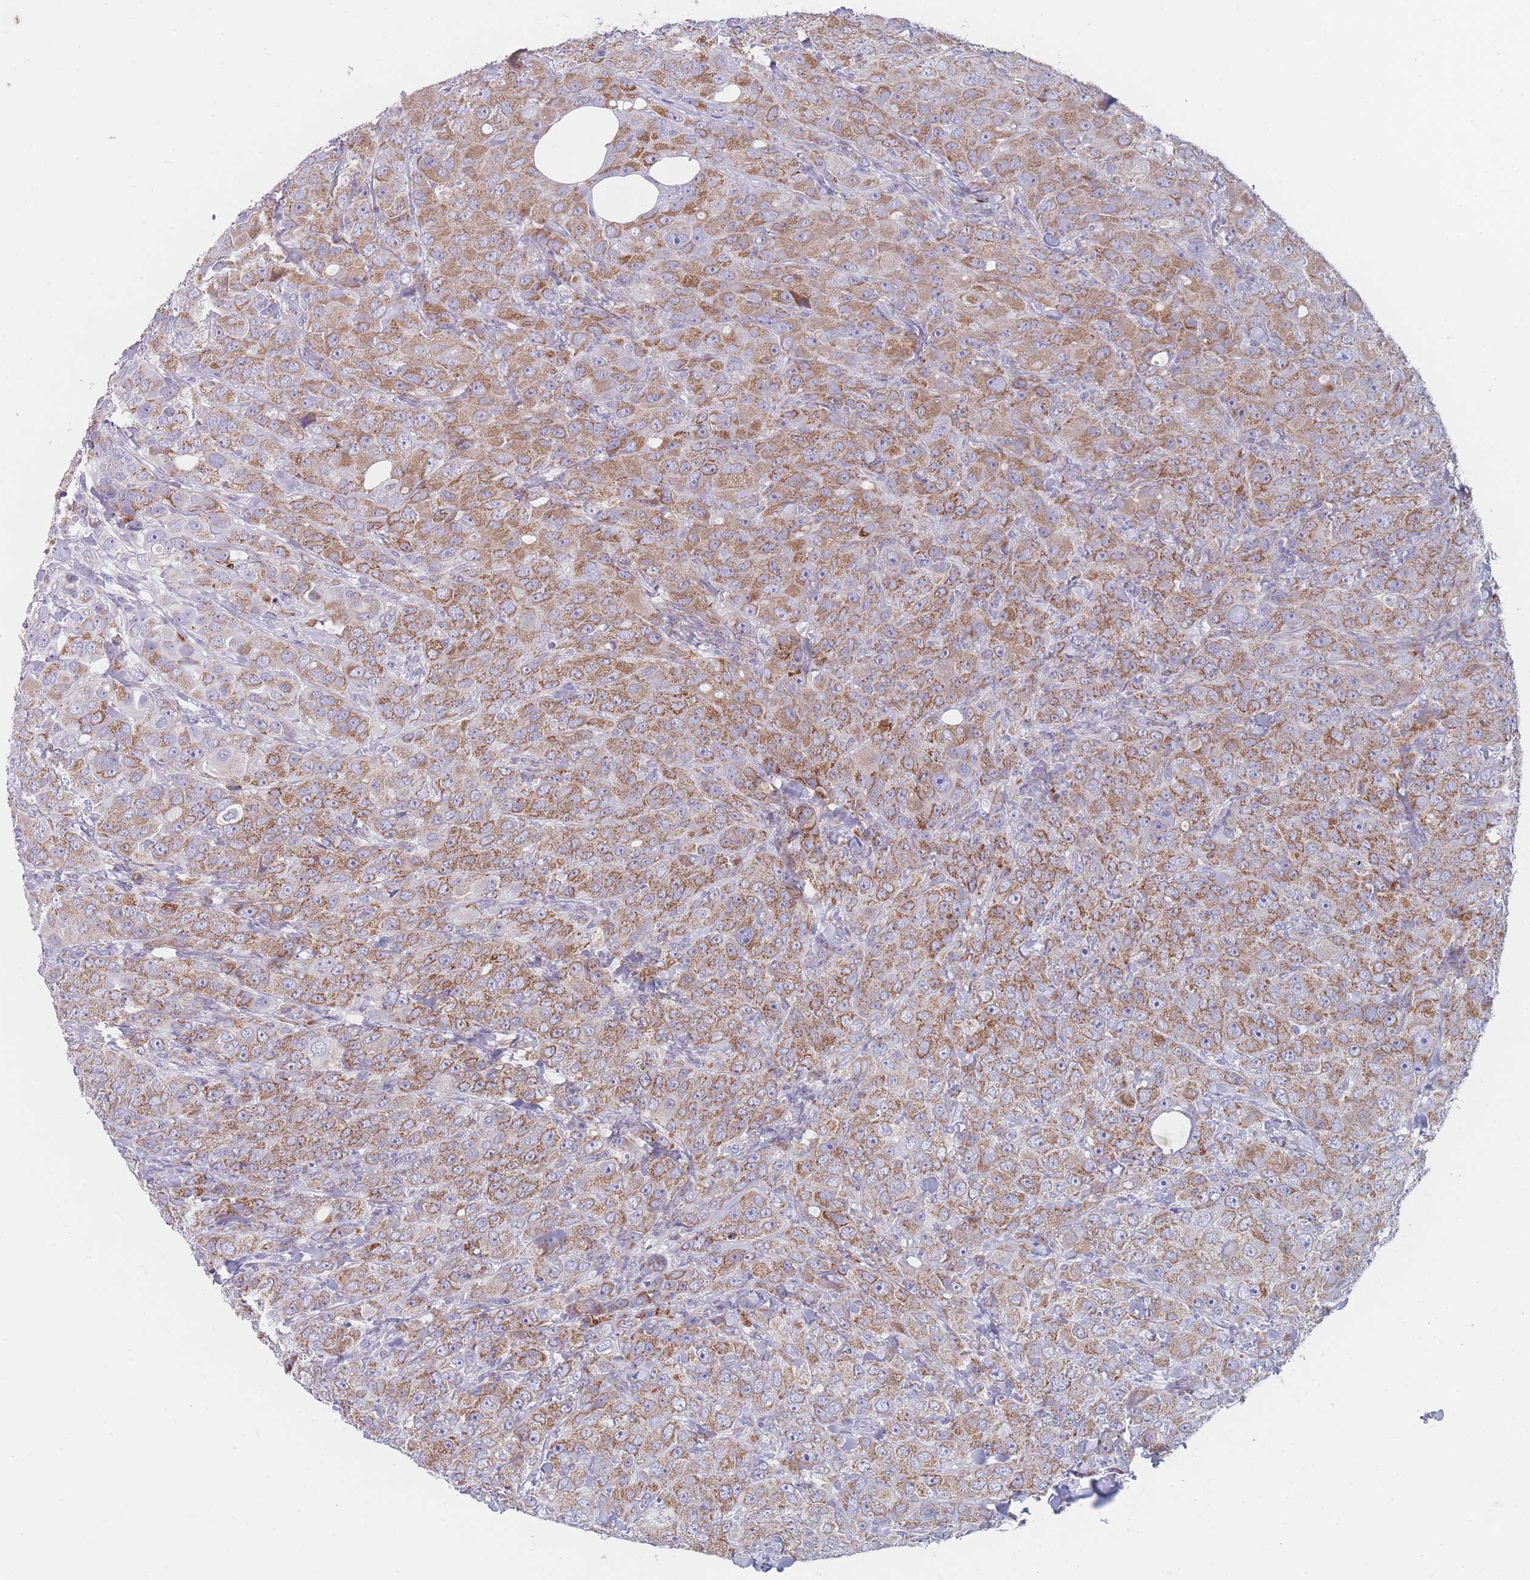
{"staining": {"intensity": "moderate", "quantity": ">75%", "location": "cytoplasmic/membranous"}, "tissue": "breast cancer", "cell_type": "Tumor cells", "image_type": "cancer", "snomed": [{"axis": "morphology", "description": "Duct carcinoma"}, {"axis": "topography", "description": "Breast"}], "caption": "DAB immunohistochemical staining of breast cancer (invasive ductal carcinoma) demonstrates moderate cytoplasmic/membranous protein positivity in approximately >75% of tumor cells.", "gene": "MRPS14", "patient": {"sex": "female", "age": 43}}